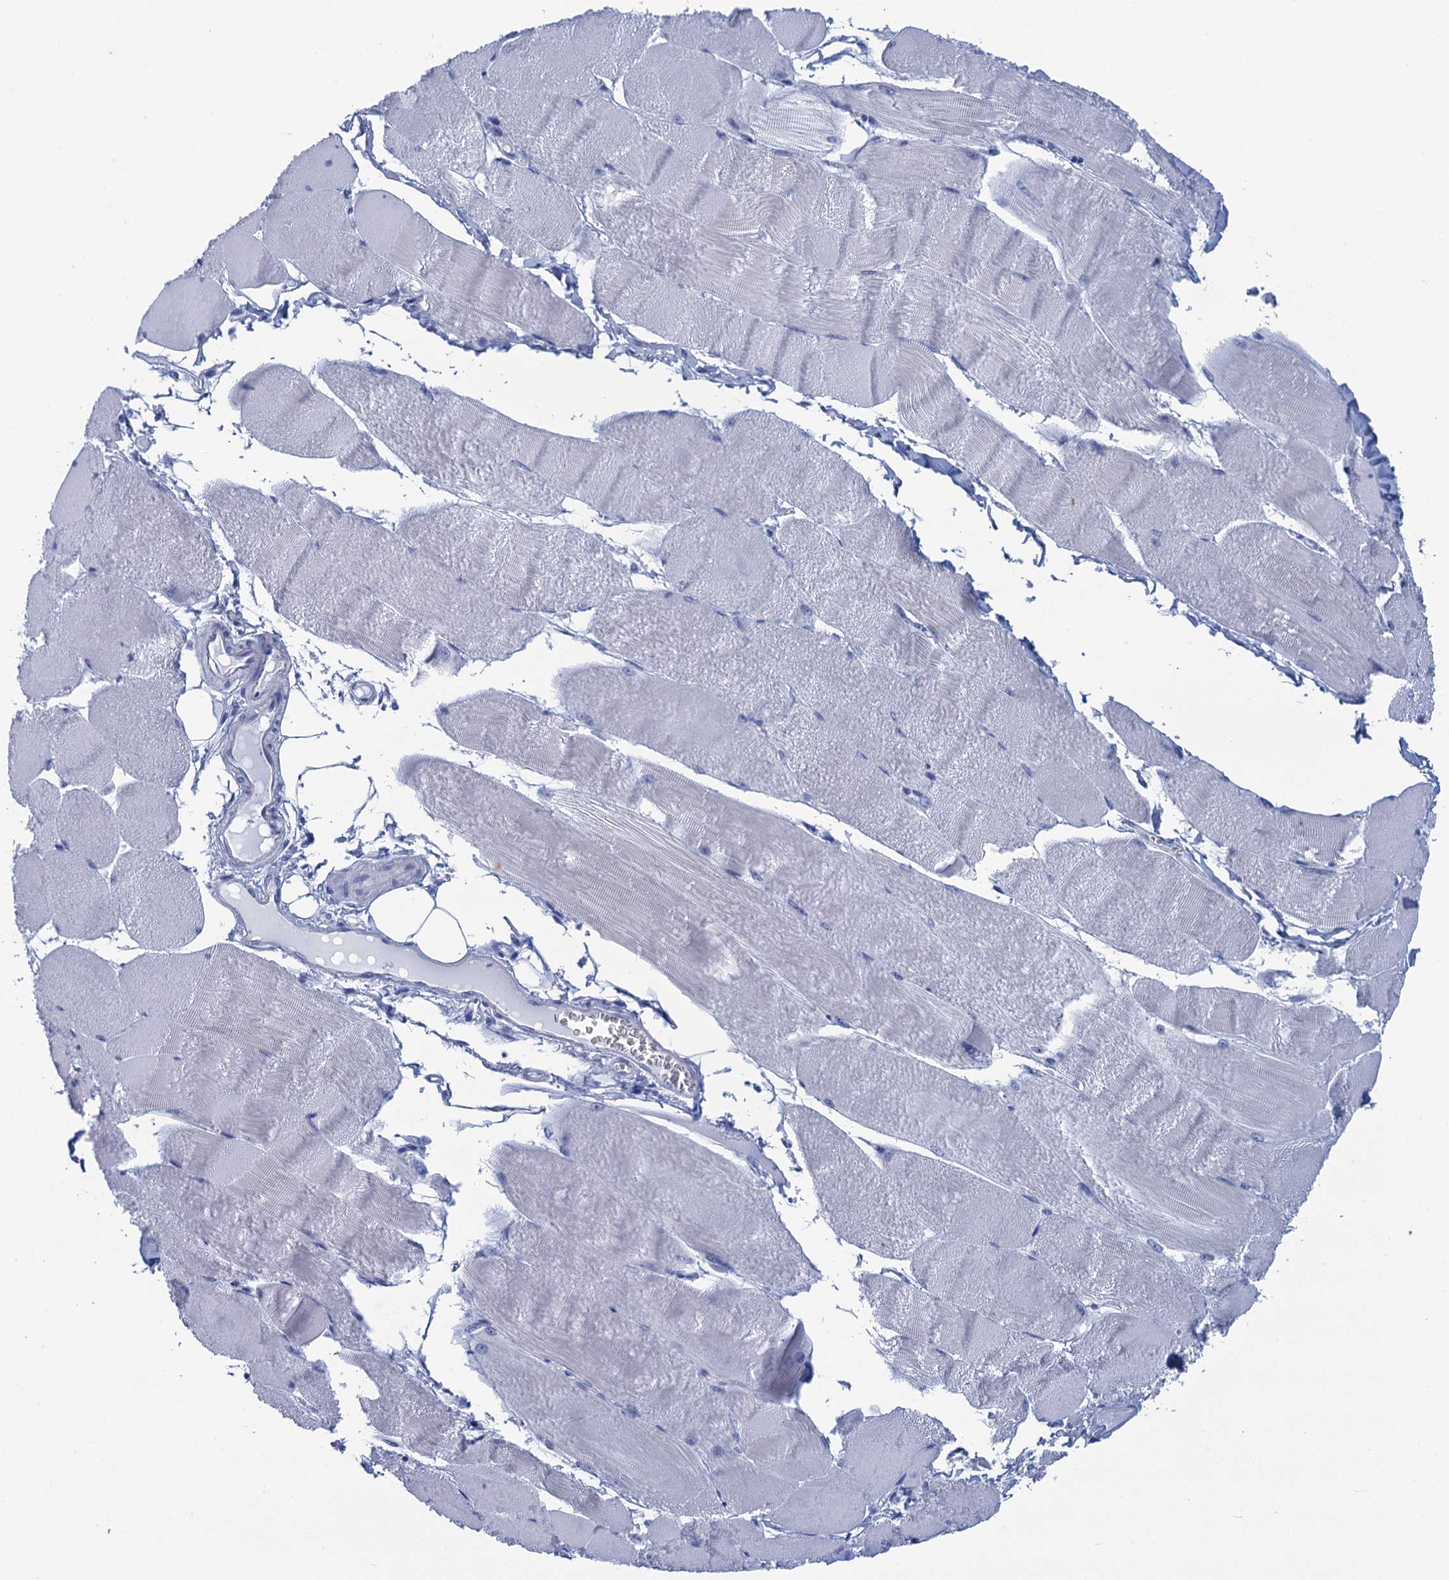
{"staining": {"intensity": "negative", "quantity": "none", "location": "none"}, "tissue": "skeletal muscle", "cell_type": "Myocytes", "image_type": "normal", "snomed": [{"axis": "morphology", "description": "Normal tissue, NOS"}, {"axis": "morphology", "description": "Basal cell carcinoma"}, {"axis": "topography", "description": "Skeletal muscle"}], "caption": "Immunohistochemistry micrograph of normal skeletal muscle: skeletal muscle stained with DAB (3,3'-diaminobenzidine) displays no significant protein staining in myocytes.", "gene": "CALML5", "patient": {"sex": "female", "age": 64}}